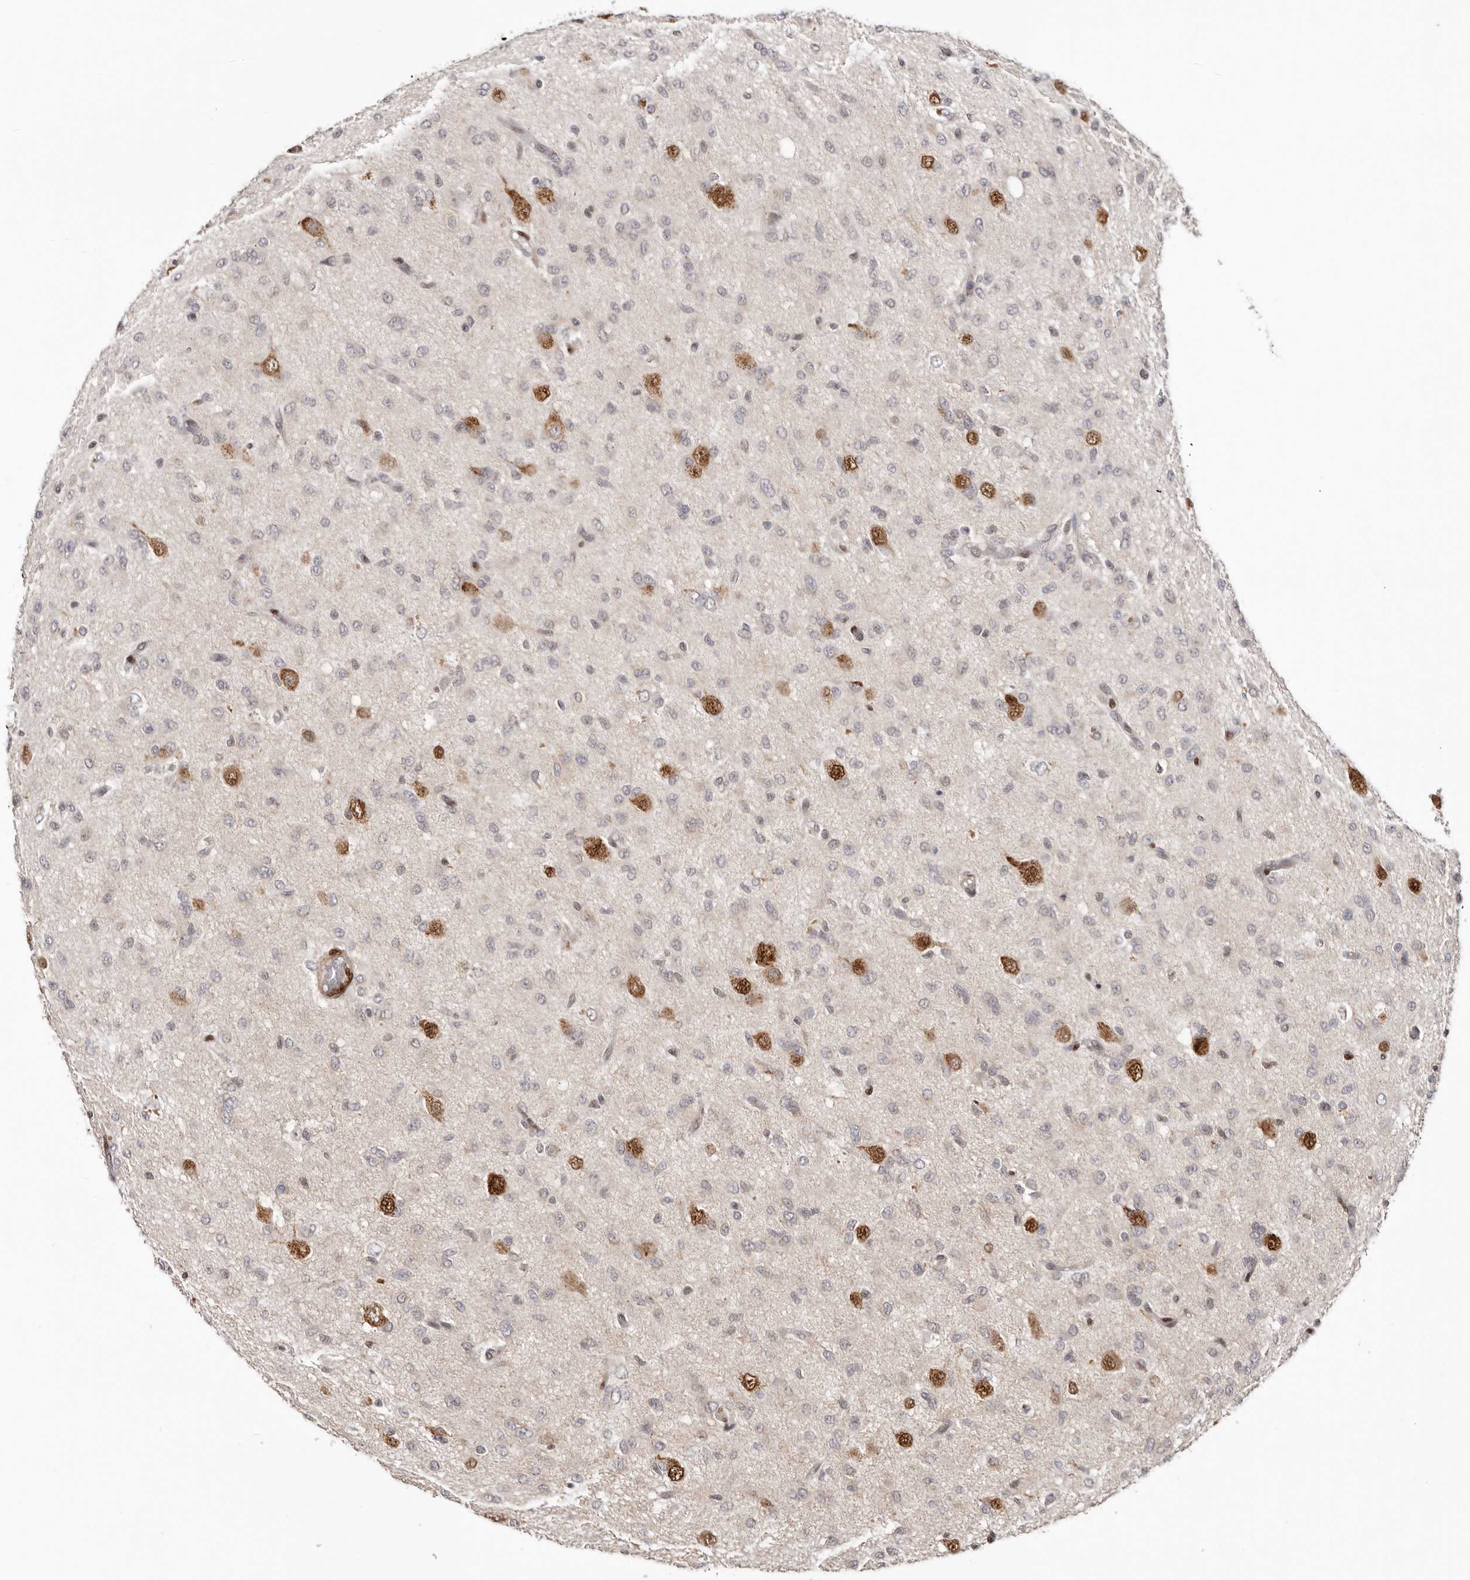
{"staining": {"intensity": "negative", "quantity": "none", "location": "none"}, "tissue": "glioma", "cell_type": "Tumor cells", "image_type": "cancer", "snomed": [{"axis": "morphology", "description": "Glioma, malignant, High grade"}, {"axis": "topography", "description": "Brain"}], "caption": "This is a image of IHC staining of malignant glioma (high-grade), which shows no expression in tumor cells.", "gene": "SMAD7", "patient": {"sex": "female", "age": 59}}